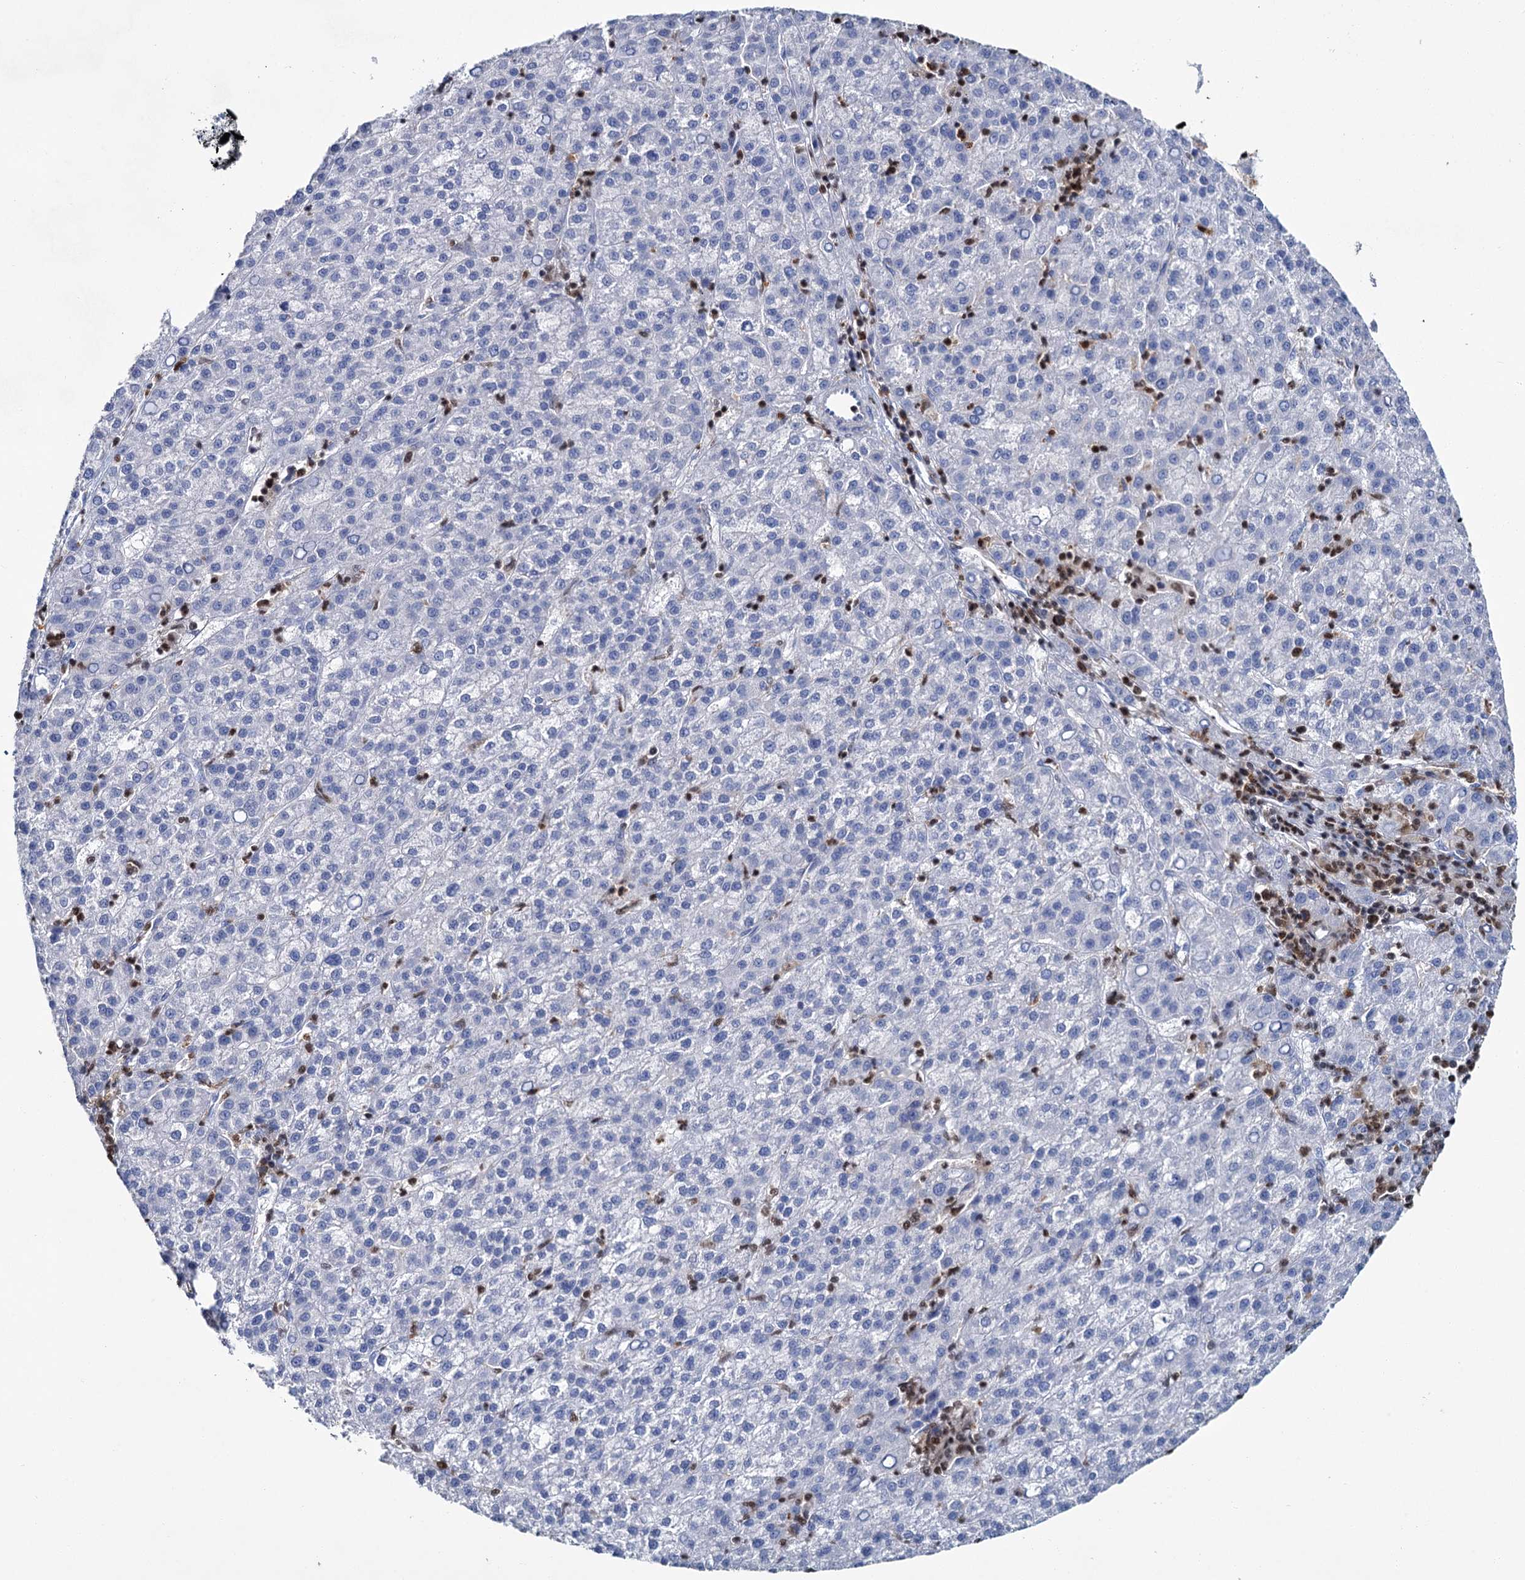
{"staining": {"intensity": "negative", "quantity": "none", "location": "none"}, "tissue": "liver cancer", "cell_type": "Tumor cells", "image_type": "cancer", "snomed": [{"axis": "morphology", "description": "Carcinoma, Hepatocellular, NOS"}, {"axis": "topography", "description": "Liver"}], "caption": "Immunohistochemistry (IHC) micrograph of neoplastic tissue: liver hepatocellular carcinoma stained with DAB shows no significant protein positivity in tumor cells.", "gene": "CELF2", "patient": {"sex": "female", "age": 58}}